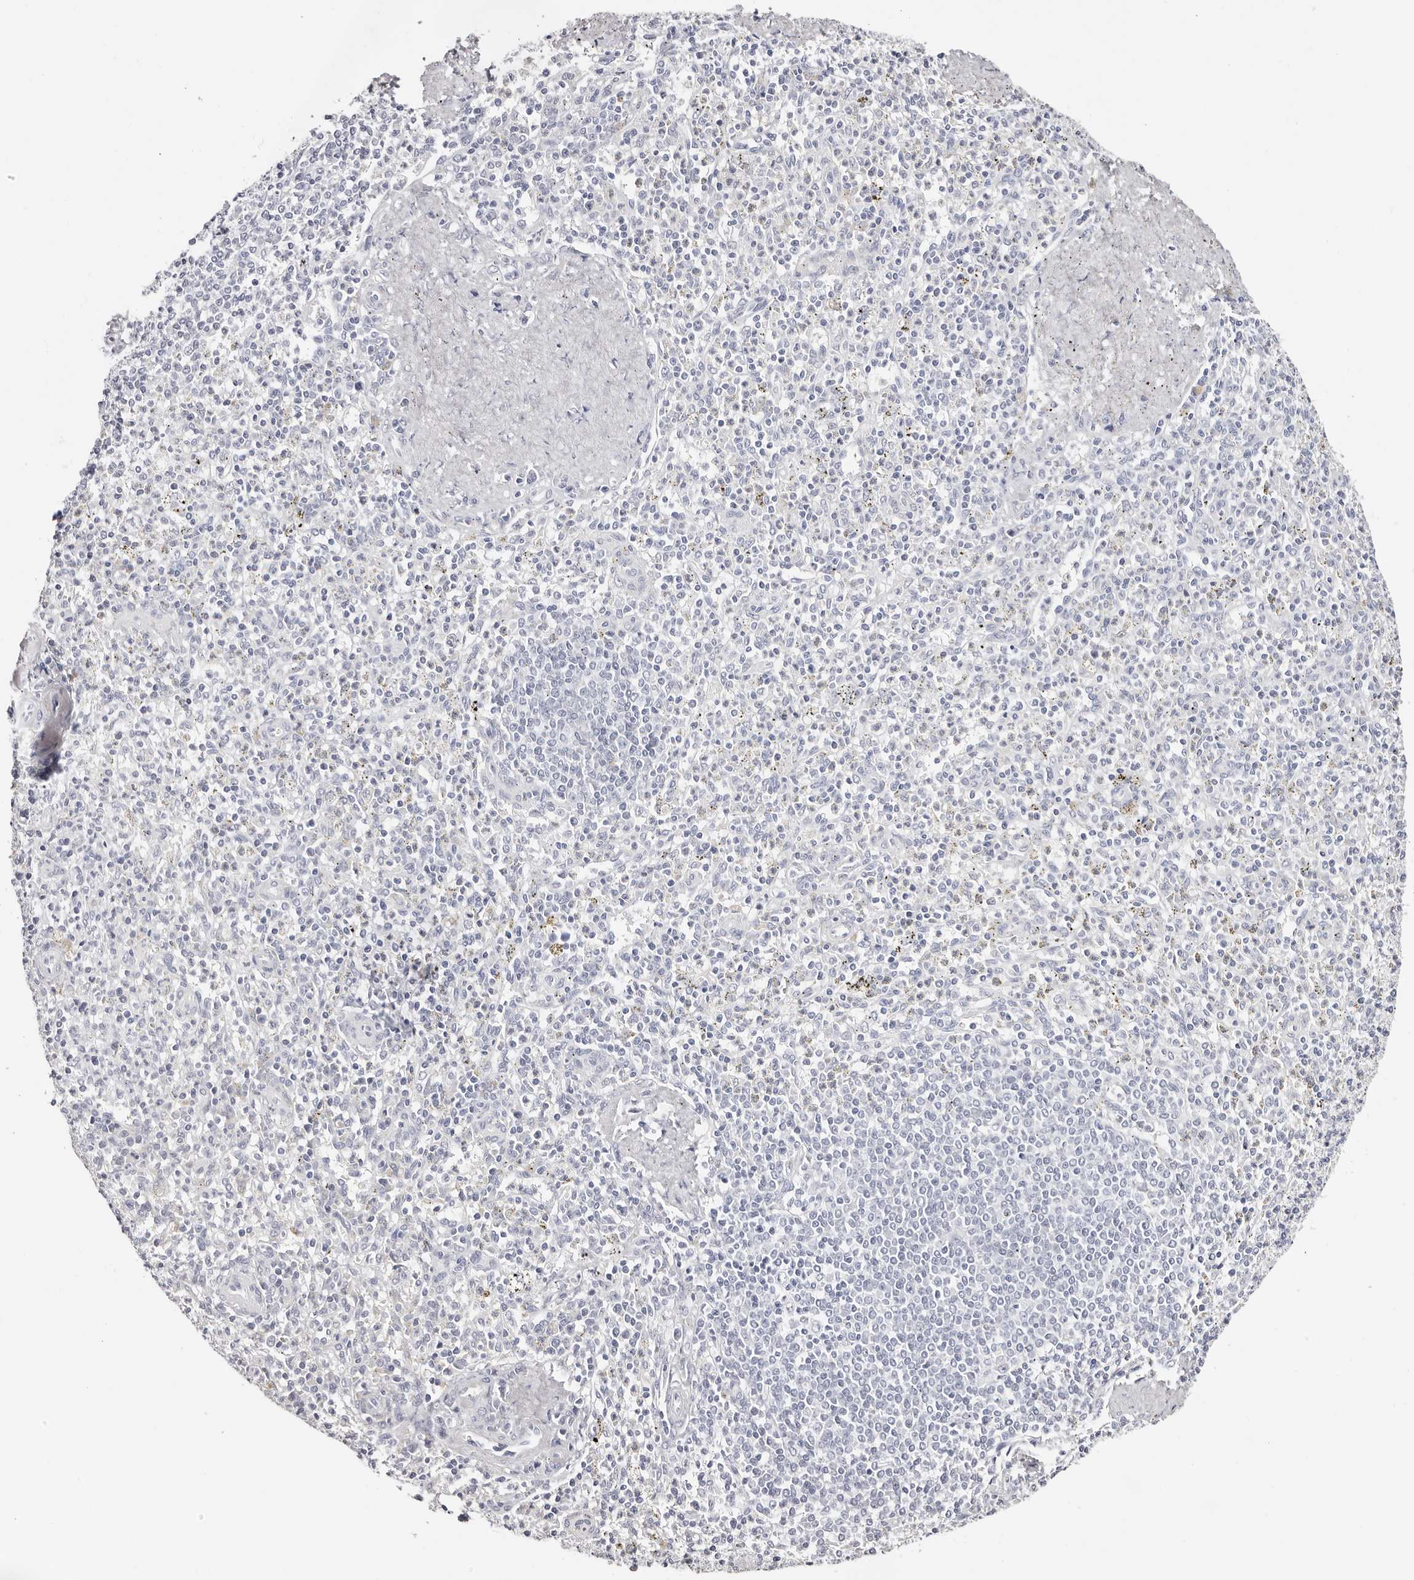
{"staining": {"intensity": "negative", "quantity": "none", "location": "none"}, "tissue": "spleen", "cell_type": "Cells in red pulp", "image_type": "normal", "snomed": [{"axis": "morphology", "description": "Normal tissue, NOS"}, {"axis": "topography", "description": "Spleen"}], "caption": "The photomicrograph displays no staining of cells in red pulp in normal spleen. (DAB (3,3'-diaminobenzidine) IHC visualized using brightfield microscopy, high magnification).", "gene": "AKNAD1", "patient": {"sex": "male", "age": 72}}